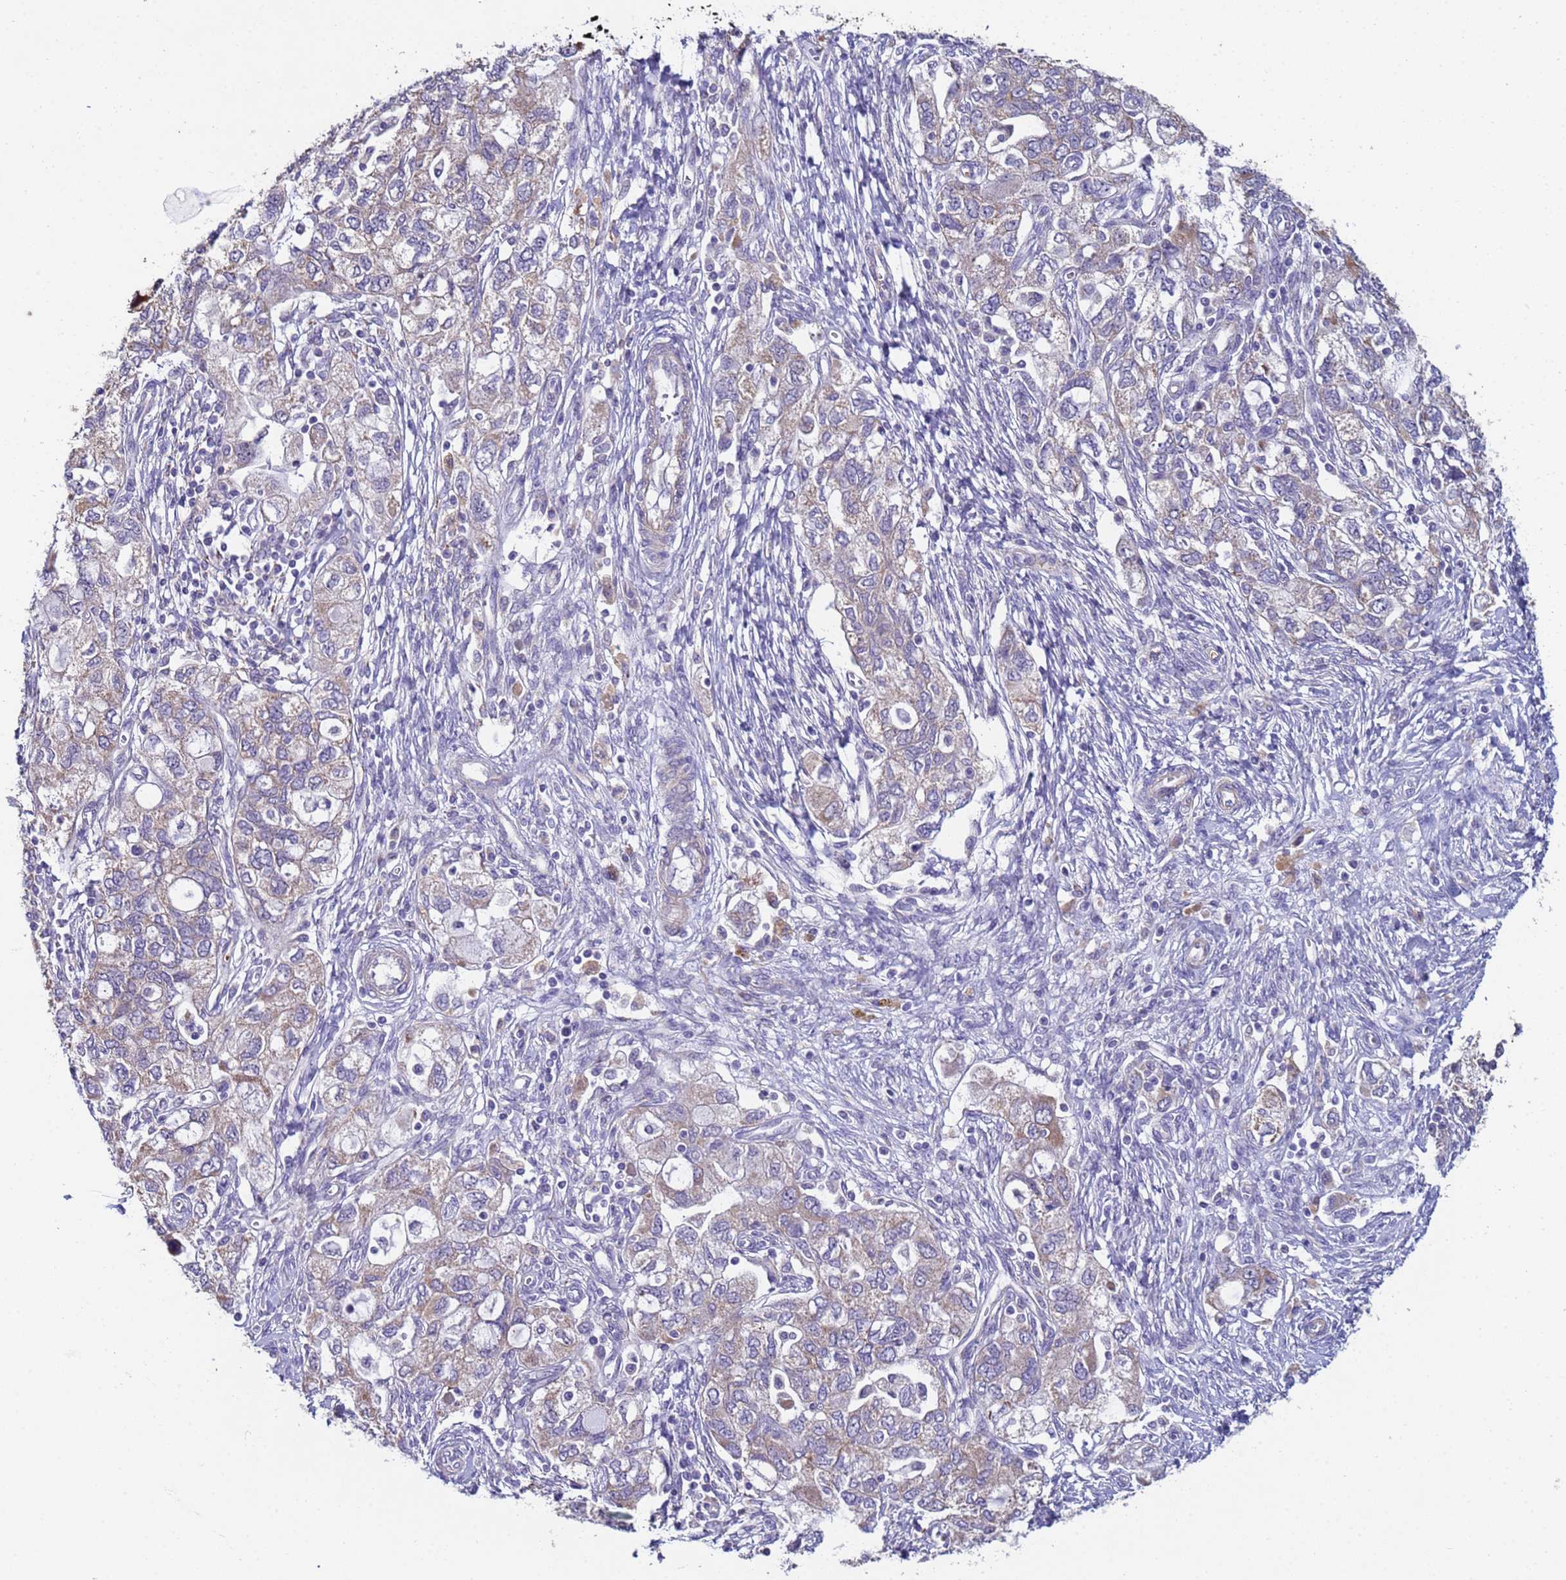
{"staining": {"intensity": "weak", "quantity": "<25%", "location": "cytoplasmic/membranous"}, "tissue": "ovarian cancer", "cell_type": "Tumor cells", "image_type": "cancer", "snomed": [{"axis": "morphology", "description": "Carcinoma, NOS"}, {"axis": "morphology", "description": "Cystadenocarcinoma, serous, NOS"}, {"axis": "topography", "description": "Ovary"}], "caption": "The immunohistochemistry (IHC) micrograph has no significant positivity in tumor cells of ovarian cancer (carcinoma) tissue.", "gene": "CLHC1", "patient": {"sex": "female", "age": 69}}